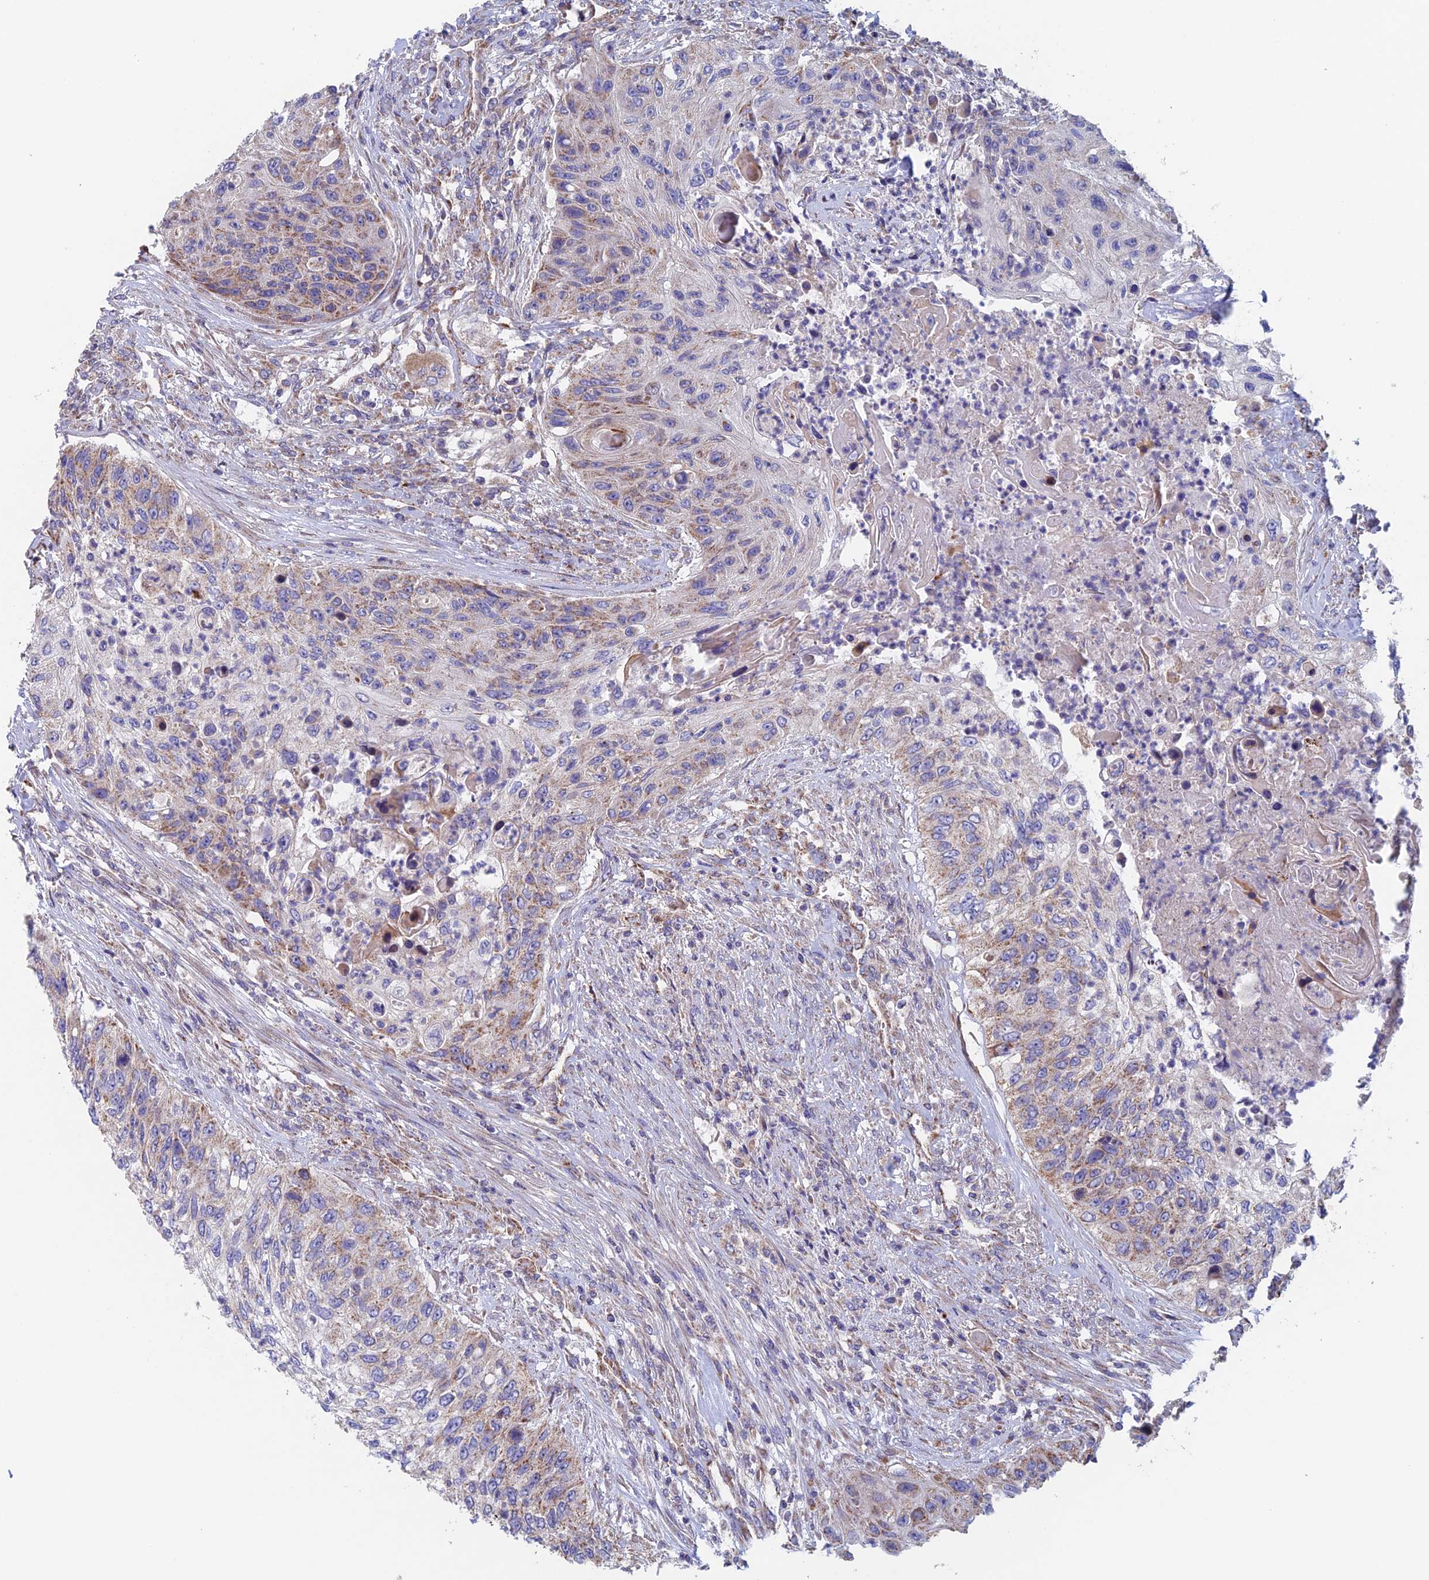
{"staining": {"intensity": "moderate", "quantity": "<25%", "location": "cytoplasmic/membranous"}, "tissue": "urothelial cancer", "cell_type": "Tumor cells", "image_type": "cancer", "snomed": [{"axis": "morphology", "description": "Urothelial carcinoma, High grade"}, {"axis": "topography", "description": "Urinary bladder"}], "caption": "A brown stain labels moderate cytoplasmic/membranous expression of a protein in urothelial carcinoma (high-grade) tumor cells.", "gene": "MRPL1", "patient": {"sex": "female", "age": 60}}